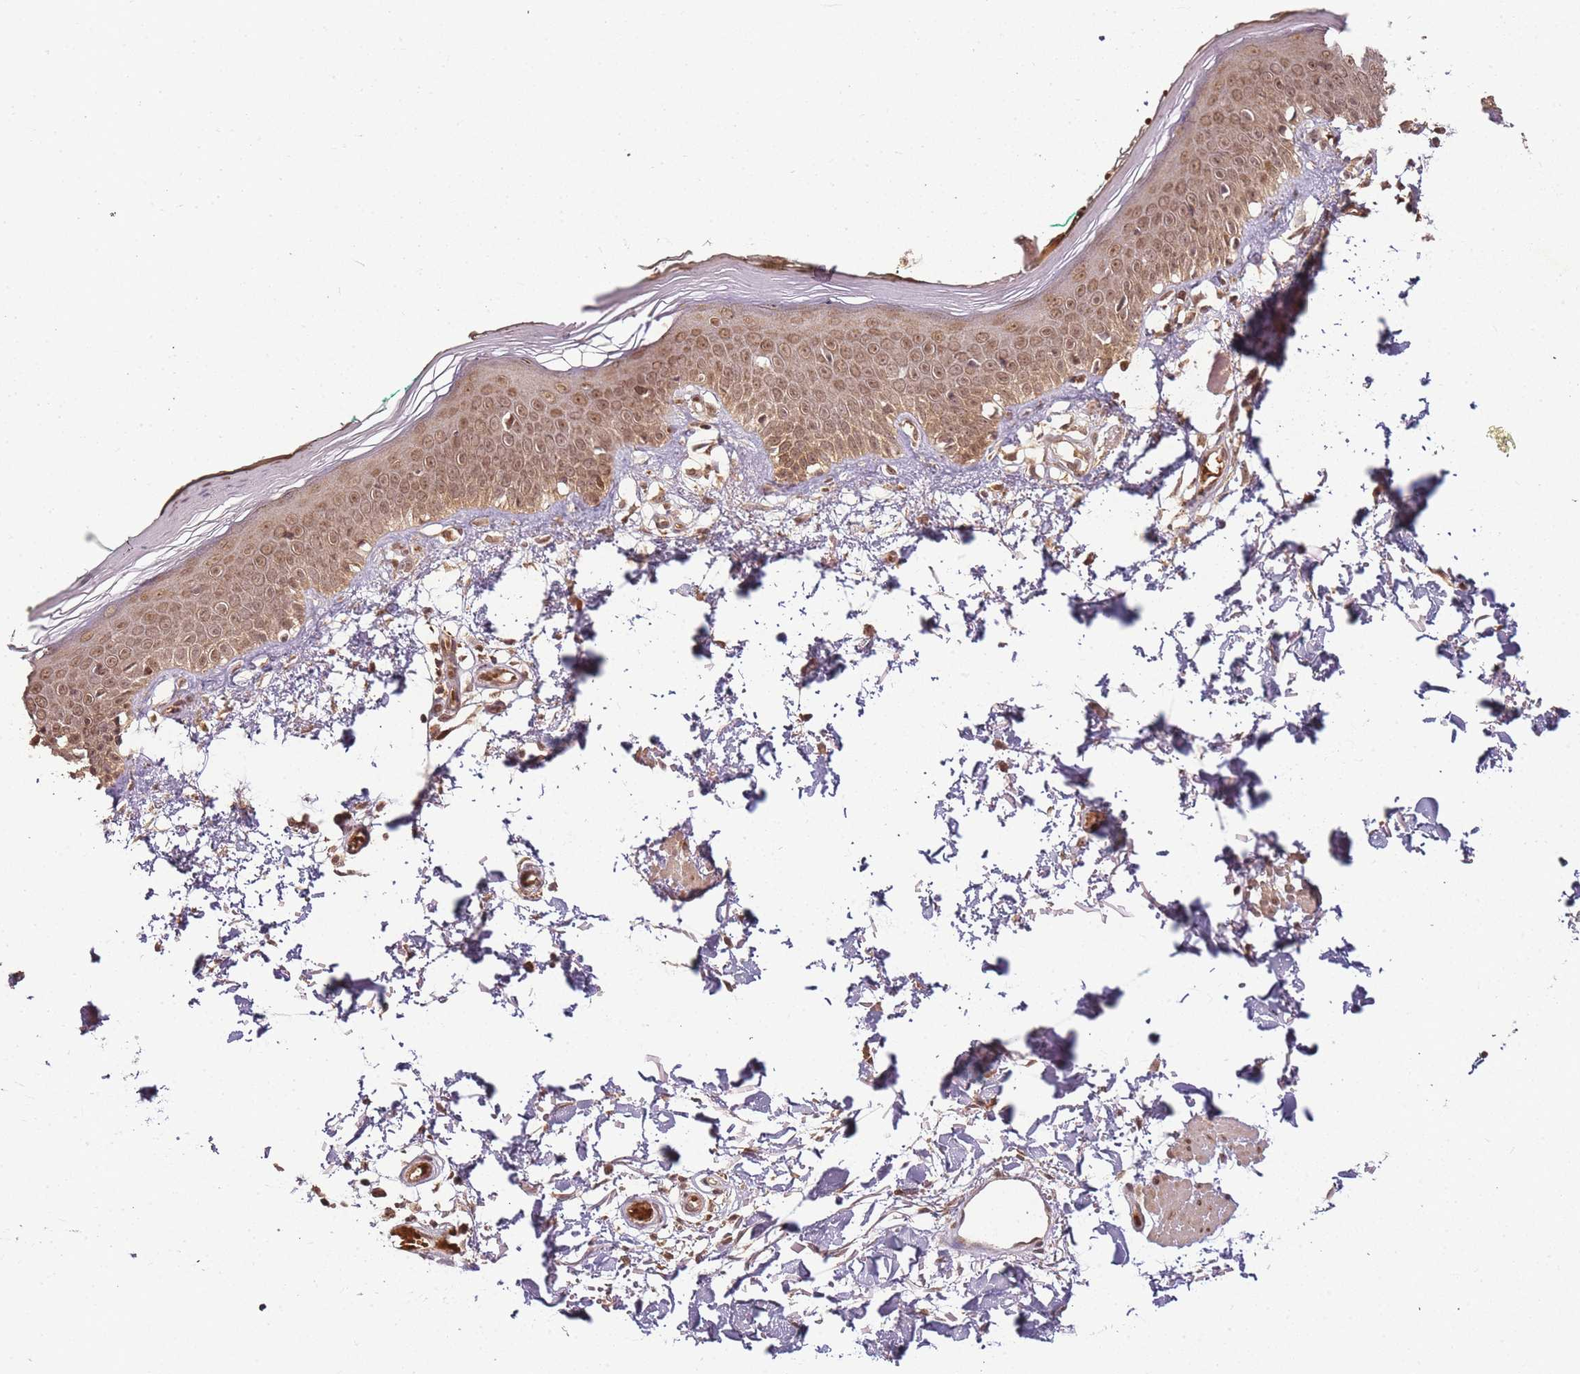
{"staining": {"intensity": "weak", "quantity": ">75%", "location": "cytoplasmic/membranous"}, "tissue": "skin", "cell_type": "Fibroblasts", "image_type": "normal", "snomed": [{"axis": "morphology", "description": "Normal tissue, NOS"}, {"axis": "topography", "description": "Skin"}], "caption": "Fibroblasts reveal low levels of weak cytoplasmic/membranous positivity in about >75% of cells in unremarkable skin. The staining was performed using DAB (3,3'-diaminobenzidine), with brown indicating positive protein expression. Nuclei are stained blue with hematoxylin.", "gene": "ZNF497", "patient": {"sex": "male", "age": 62}}